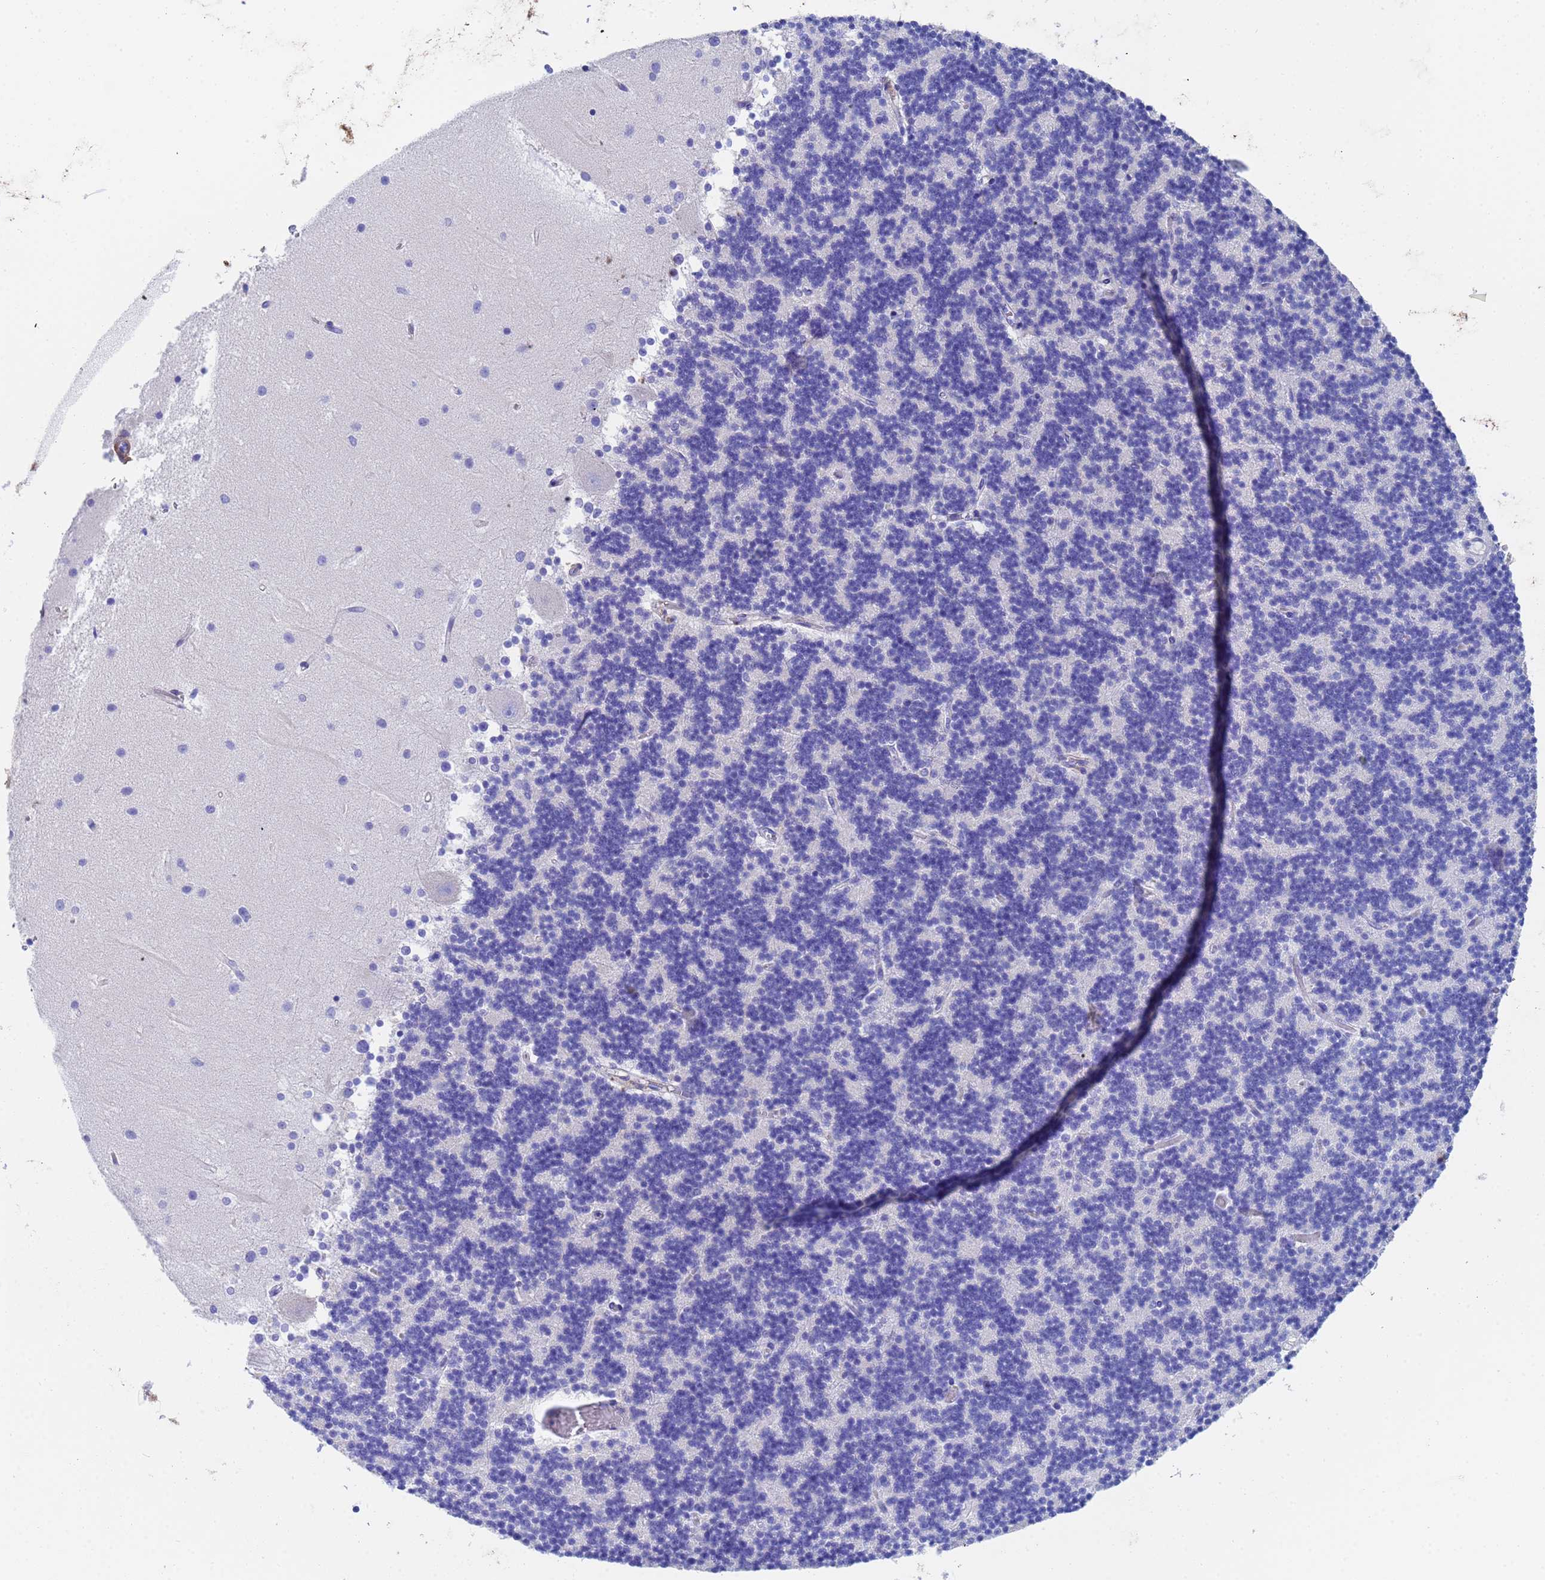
{"staining": {"intensity": "negative", "quantity": "none", "location": "none"}, "tissue": "cerebellum", "cell_type": "Cells in granular layer", "image_type": "normal", "snomed": [{"axis": "morphology", "description": "Normal tissue, NOS"}, {"axis": "topography", "description": "Cerebellum"}], "caption": "The image shows no significant expression in cells in granular layer of cerebellum. (DAB (3,3'-diaminobenzidine) immunohistochemistry with hematoxylin counter stain).", "gene": "CST1", "patient": {"sex": "male", "age": 54}}